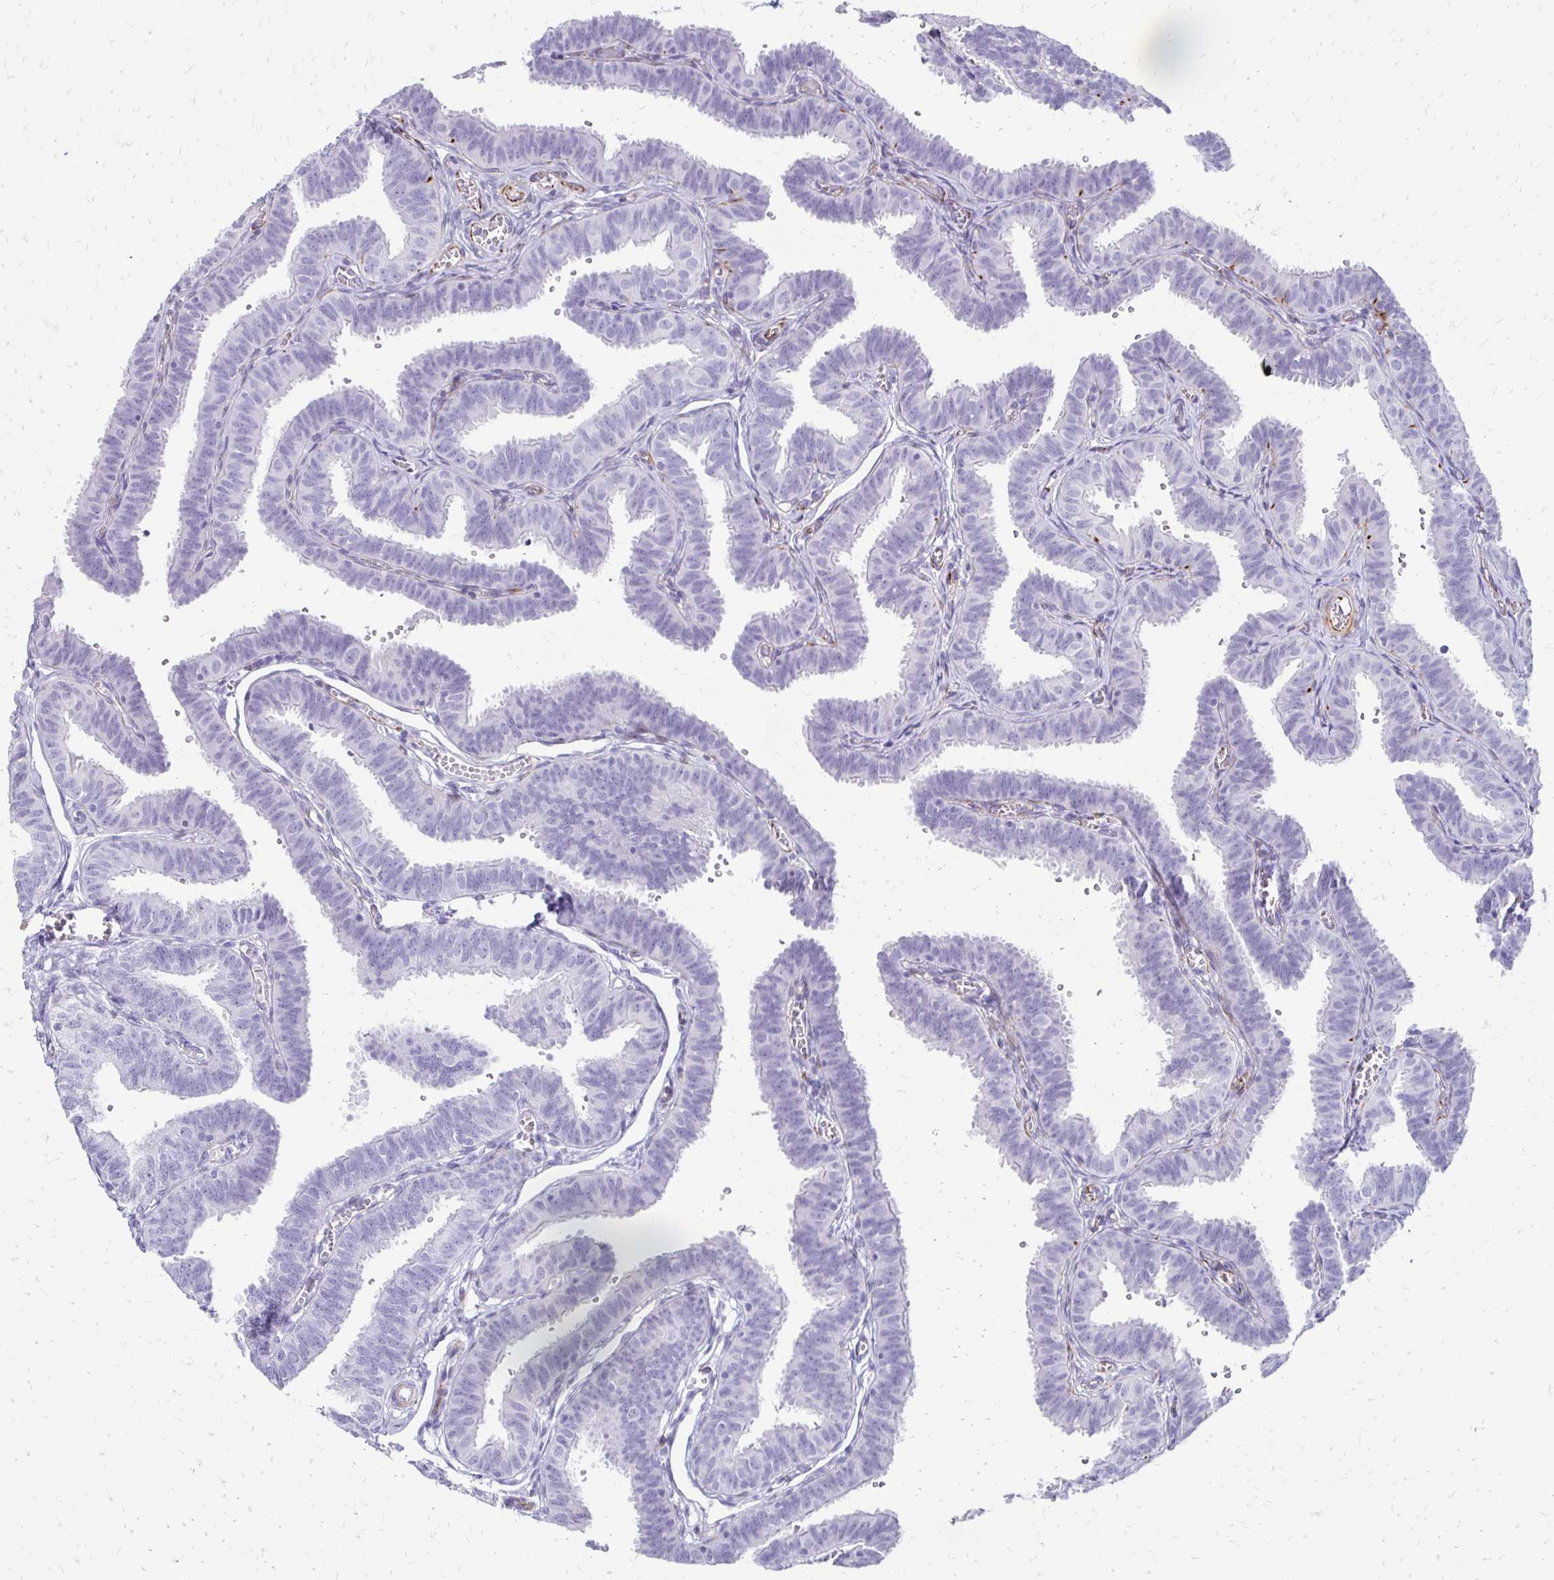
{"staining": {"intensity": "negative", "quantity": "none", "location": "none"}, "tissue": "fallopian tube", "cell_type": "Glandular cells", "image_type": "normal", "snomed": [{"axis": "morphology", "description": "Normal tissue, NOS"}, {"axis": "topography", "description": "Fallopian tube"}], "caption": "Immunohistochemistry image of normal fallopian tube: human fallopian tube stained with DAB shows no significant protein expression in glandular cells.", "gene": "TMEM54", "patient": {"sex": "female", "age": 25}}